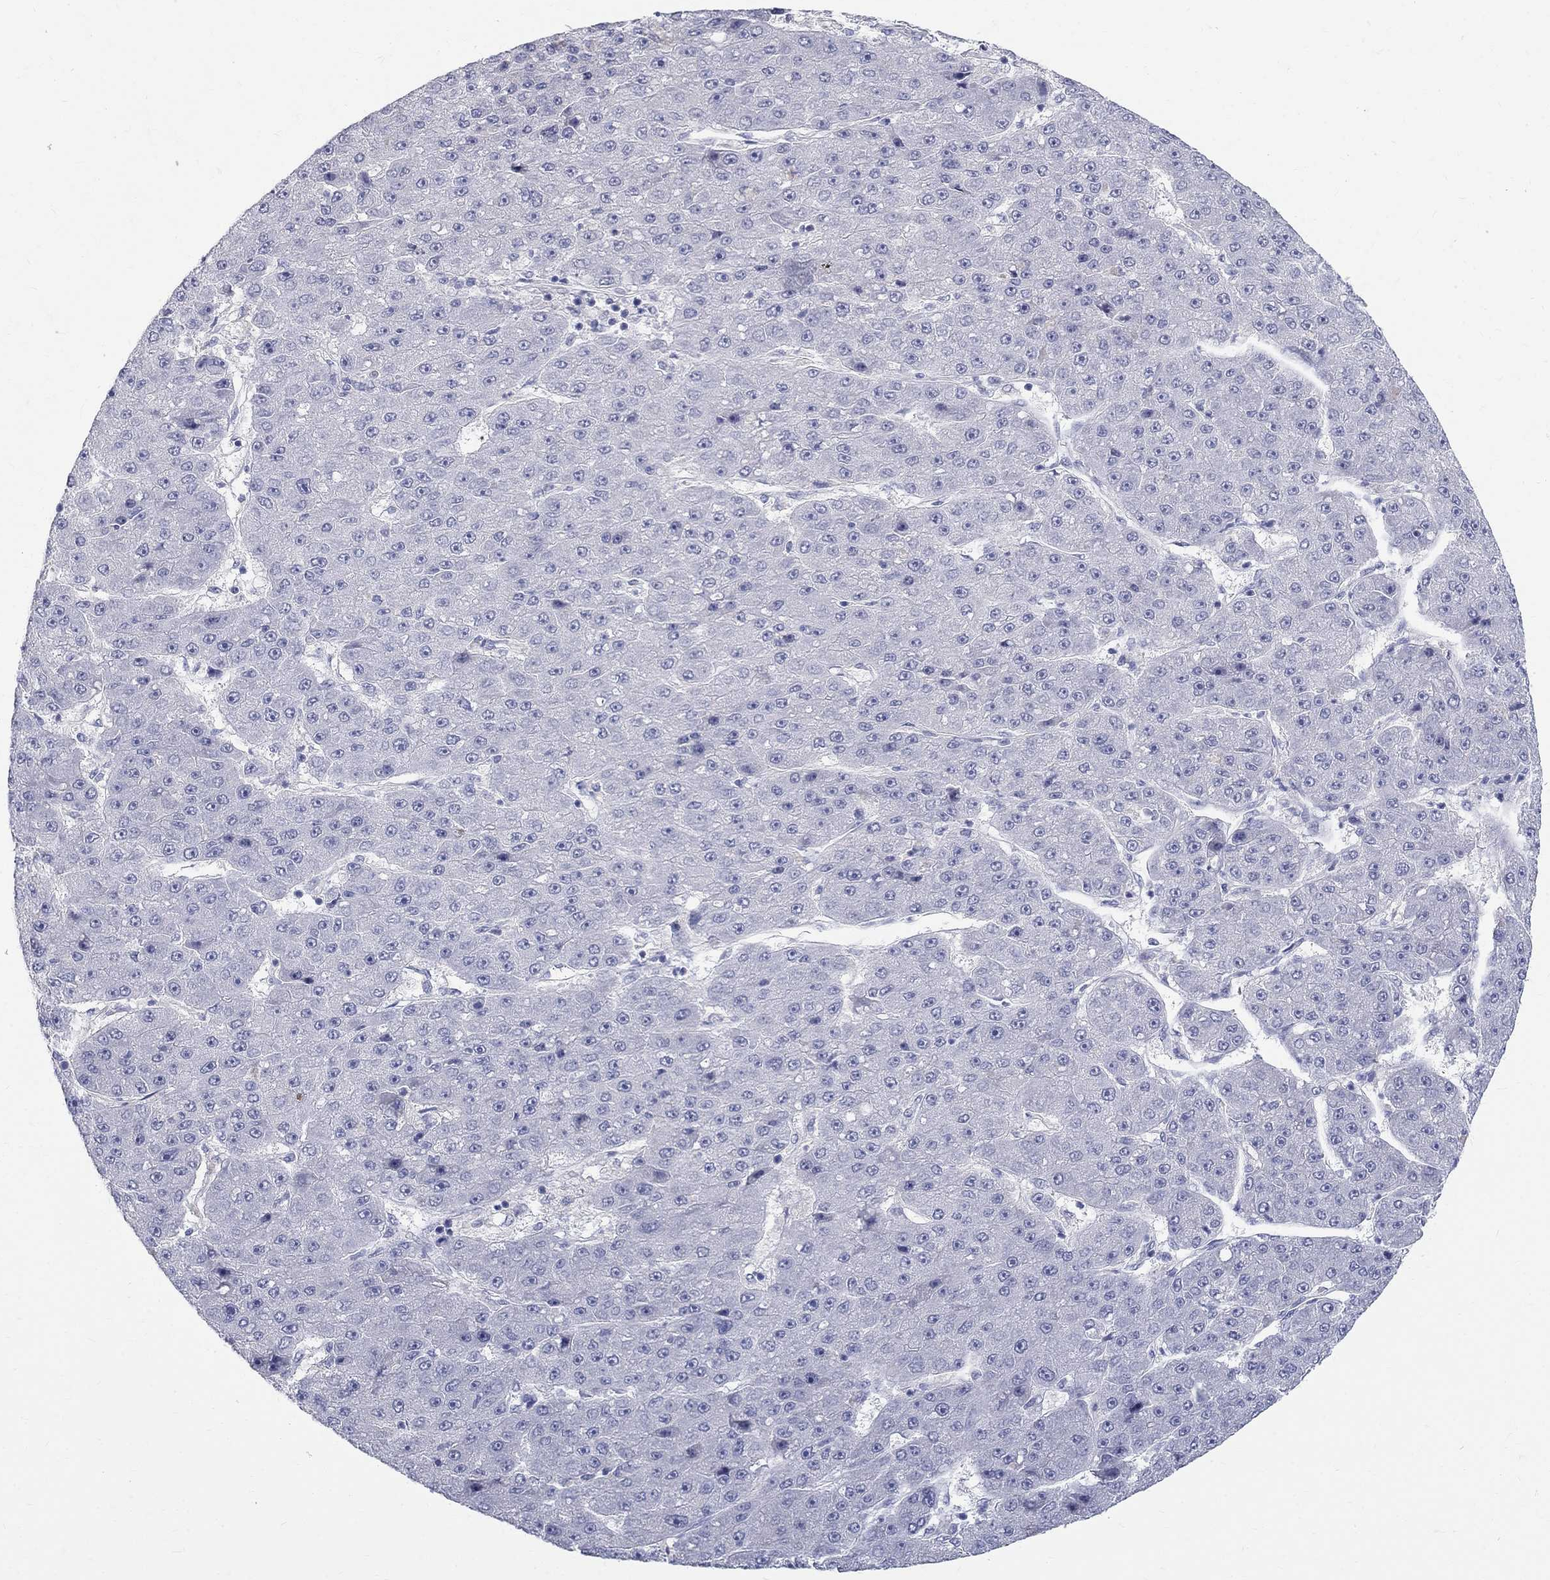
{"staining": {"intensity": "negative", "quantity": "none", "location": "none"}, "tissue": "liver cancer", "cell_type": "Tumor cells", "image_type": "cancer", "snomed": [{"axis": "morphology", "description": "Carcinoma, Hepatocellular, NOS"}, {"axis": "topography", "description": "Liver"}], "caption": "Image shows no significant protein expression in tumor cells of liver hepatocellular carcinoma.", "gene": "MAGEB6", "patient": {"sex": "male", "age": 67}}